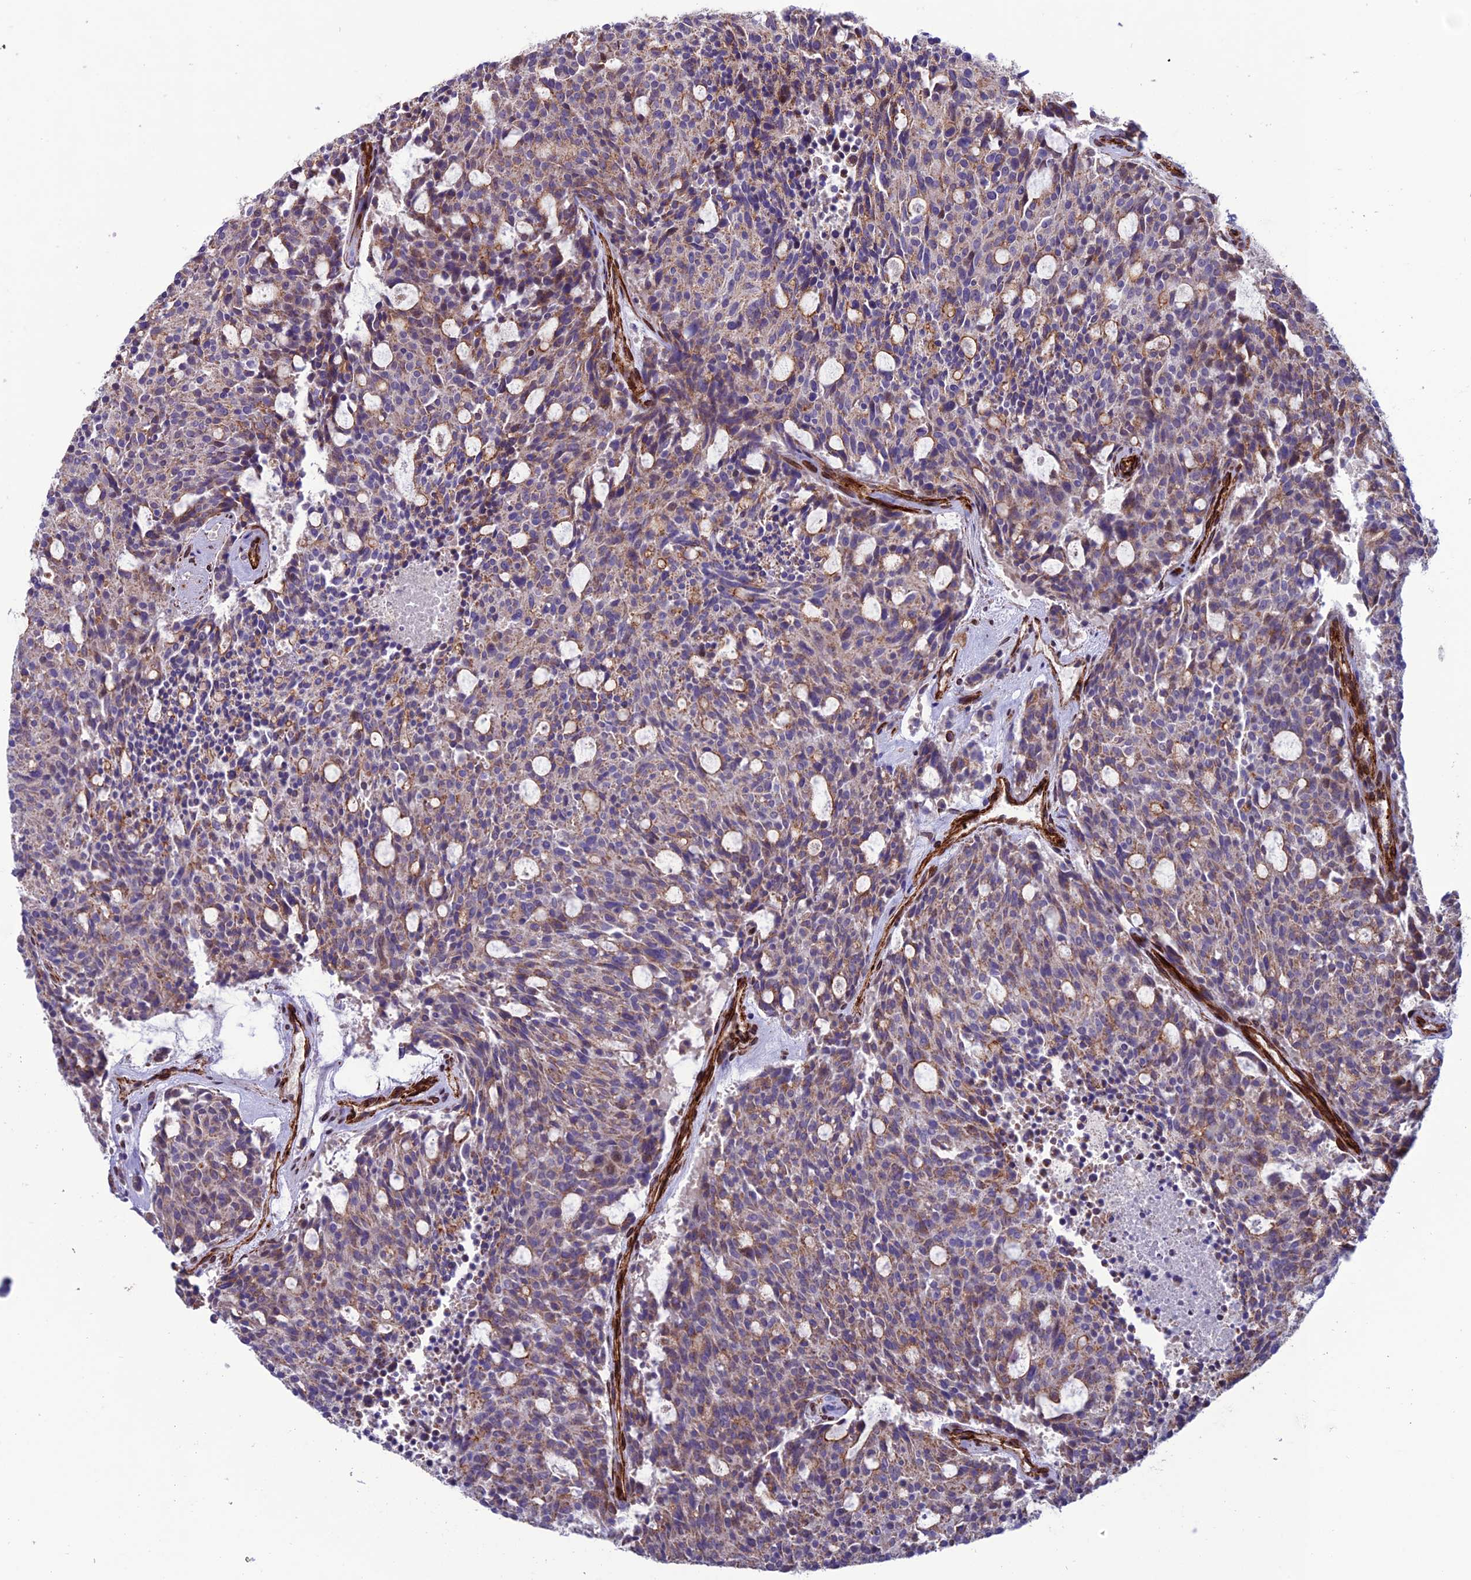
{"staining": {"intensity": "weak", "quantity": "25%-75%", "location": "cytoplasmic/membranous"}, "tissue": "carcinoid", "cell_type": "Tumor cells", "image_type": "cancer", "snomed": [{"axis": "morphology", "description": "Carcinoid, malignant, NOS"}, {"axis": "topography", "description": "Pancreas"}], "caption": "IHC staining of carcinoid (malignant), which displays low levels of weak cytoplasmic/membranous staining in approximately 25%-75% of tumor cells indicating weak cytoplasmic/membranous protein expression. The staining was performed using DAB (3,3'-diaminobenzidine) (brown) for protein detection and nuclei were counterstained in hematoxylin (blue).", "gene": "REX1BD", "patient": {"sex": "female", "age": 54}}